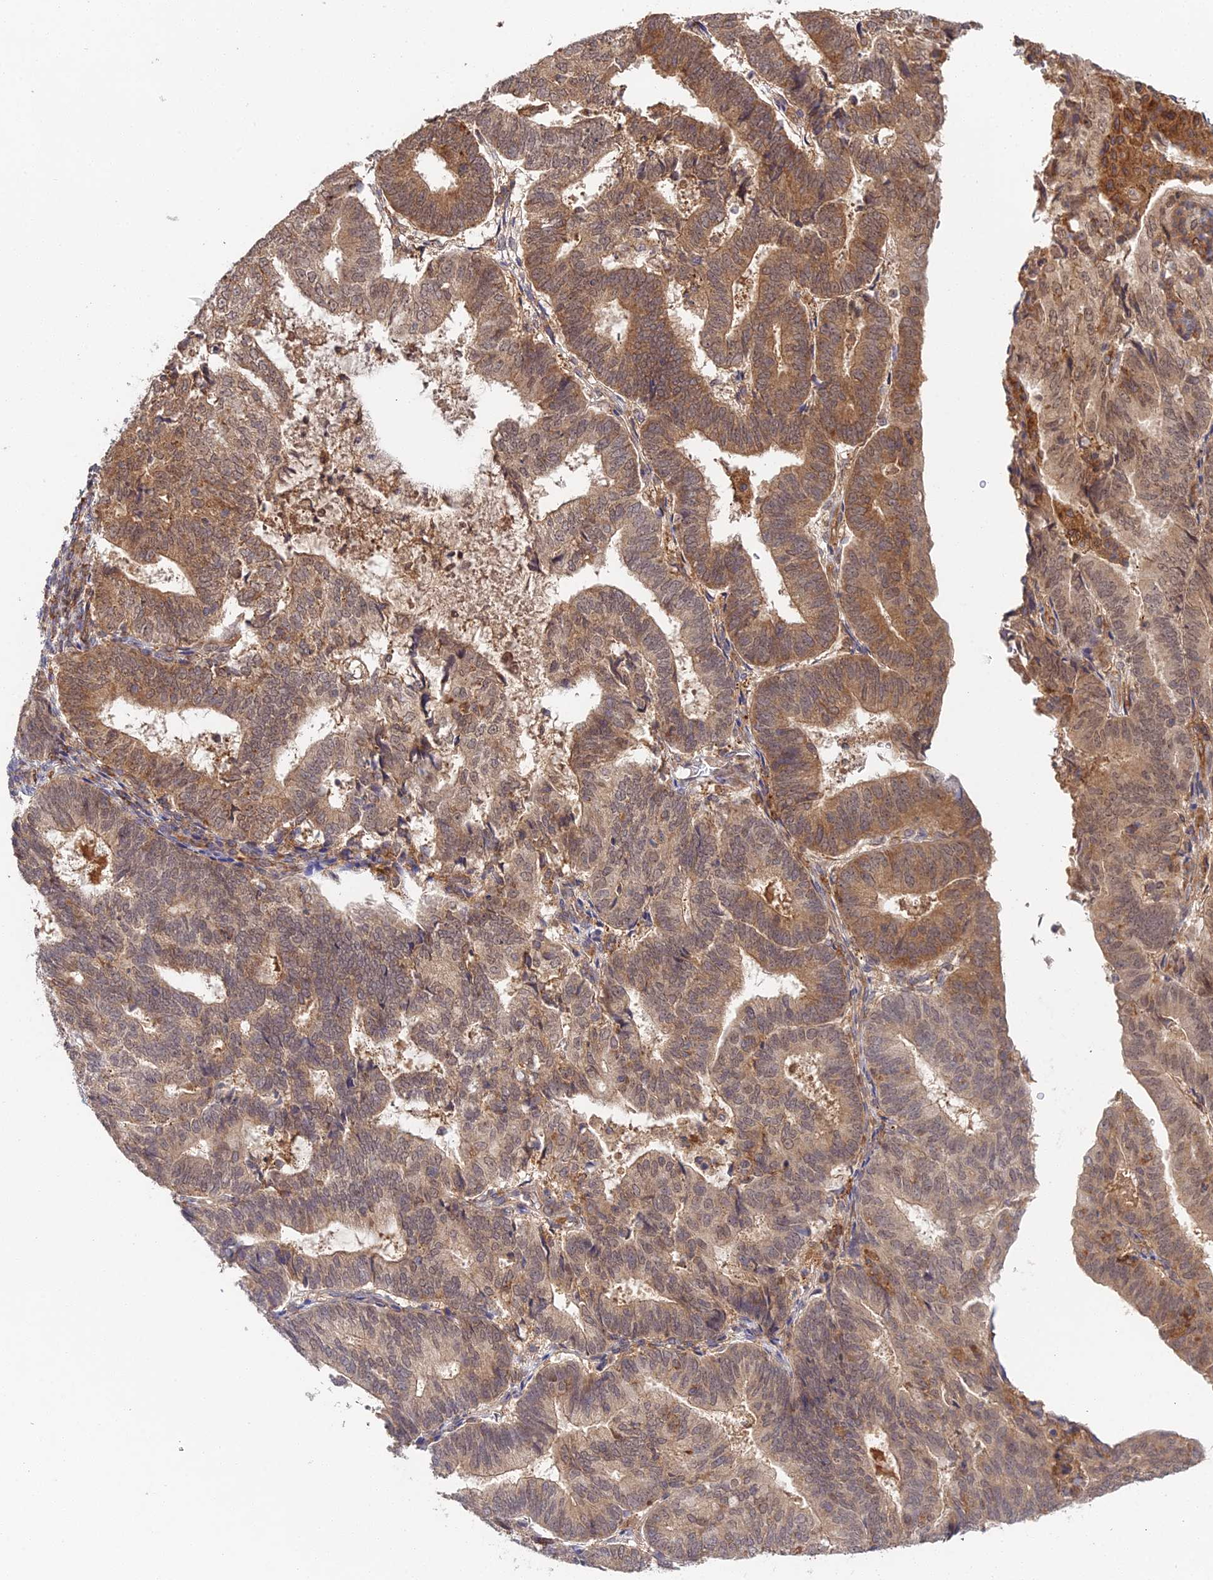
{"staining": {"intensity": "moderate", "quantity": ">75%", "location": "cytoplasmic/membranous,nuclear"}, "tissue": "endometrial cancer", "cell_type": "Tumor cells", "image_type": "cancer", "snomed": [{"axis": "morphology", "description": "Adenocarcinoma, NOS"}, {"axis": "topography", "description": "Endometrium"}], "caption": "About >75% of tumor cells in human adenocarcinoma (endometrial) demonstrate moderate cytoplasmic/membranous and nuclear protein positivity as visualized by brown immunohistochemical staining.", "gene": "TPRX1", "patient": {"sex": "female", "age": 70}}